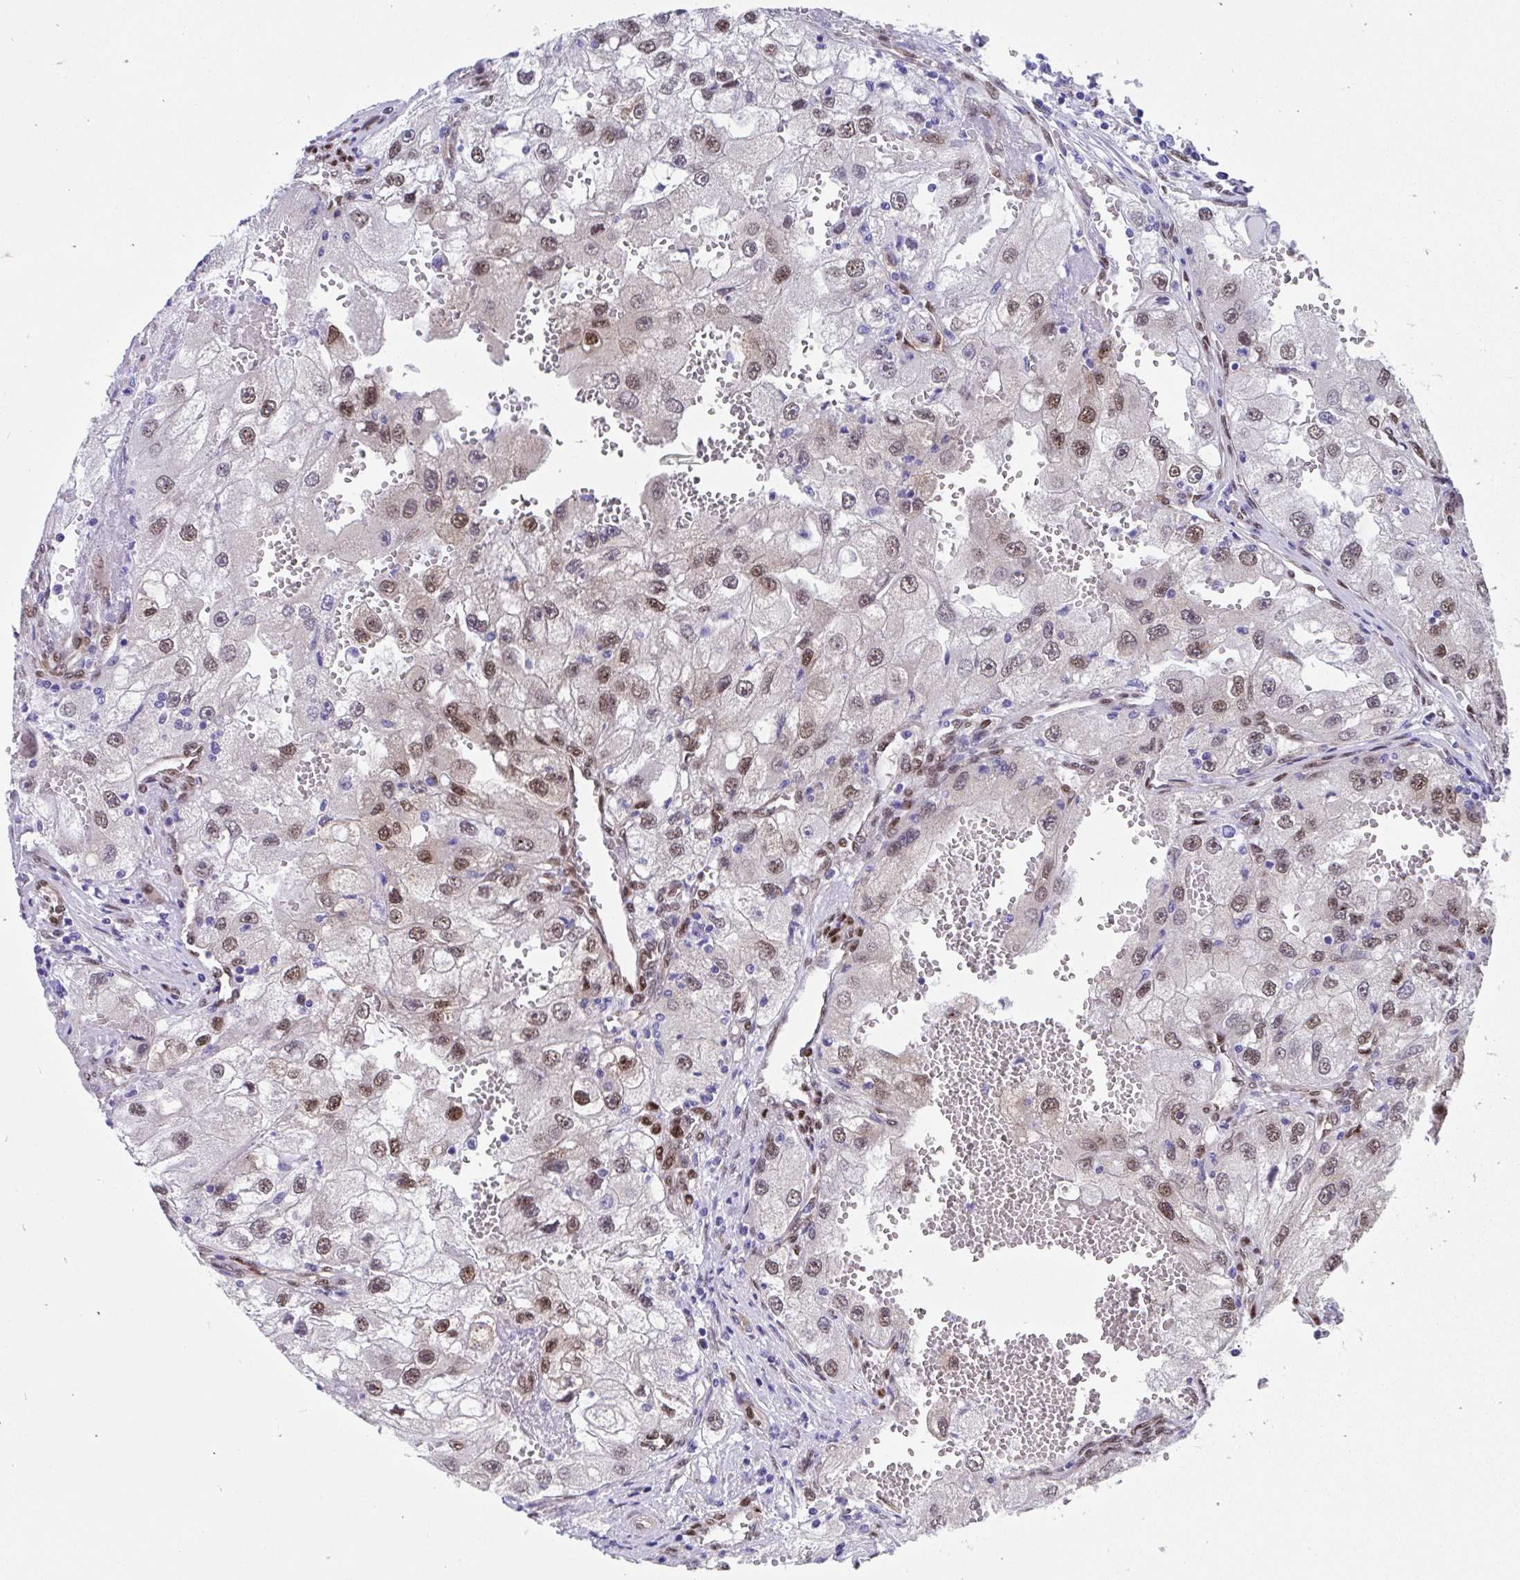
{"staining": {"intensity": "moderate", "quantity": ">75%", "location": "nuclear"}, "tissue": "renal cancer", "cell_type": "Tumor cells", "image_type": "cancer", "snomed": [{"axis": "morphology", "description": "Adenocarcinoma, NOS"}, {"axis": "topography", "description": "Kidney"}], "caption": "Tumor cells display medium levels of moderate nuclear staining in approximately >75% of cells in renal adenocarcinoma. Nuclei are stained in blue.", "gene": "RBPMS", "patient": {"sex": "male", "age": 63}}